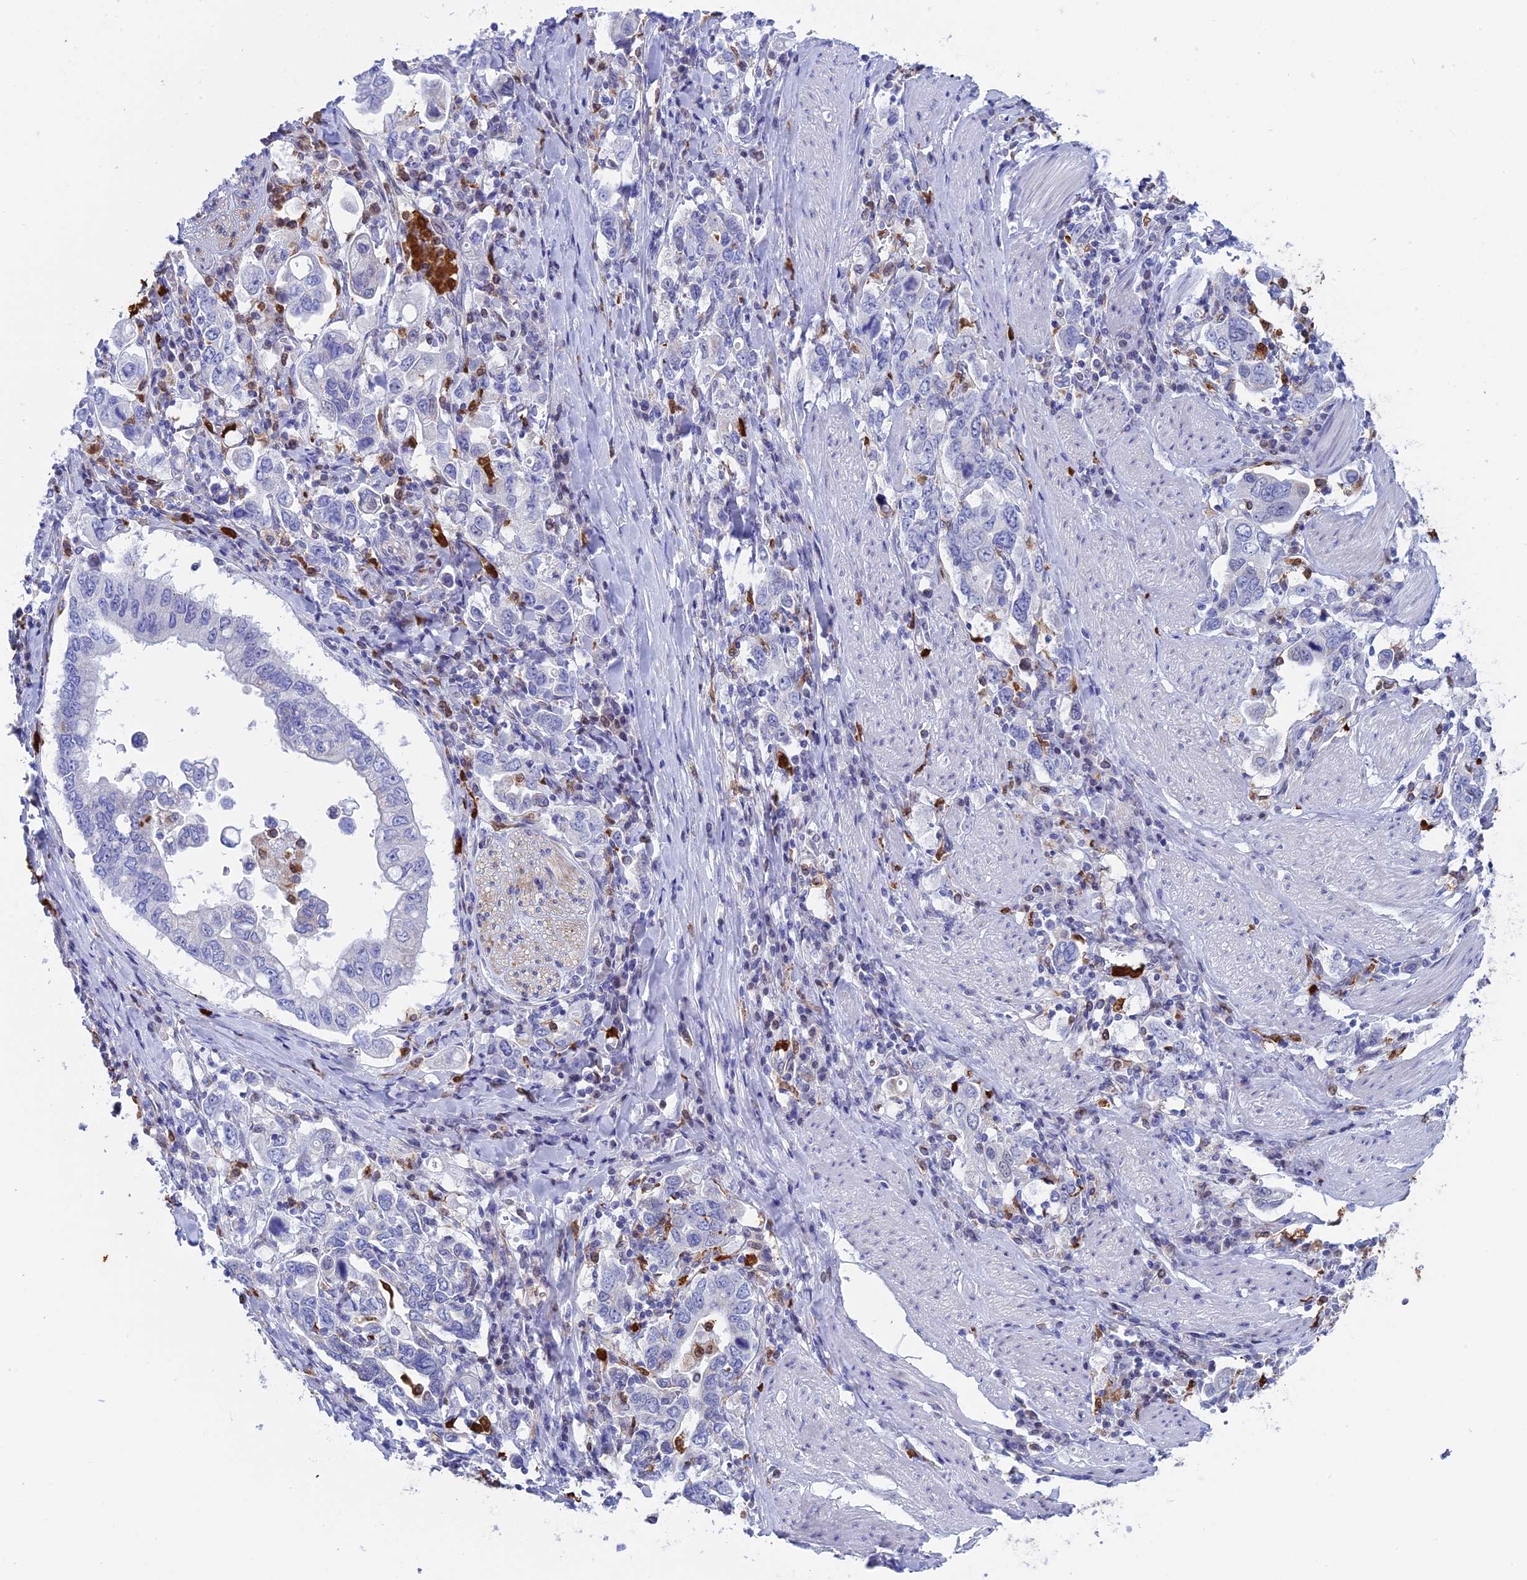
{"staining": {"intensity": "negative", "quantity": "none", "location": "none"}, "tissue": "stomach cancer", "cell_type": "Tumor cells", "image_type": "cancer", "snomed": [{"axis": "morphology", "description": "Adenocarcinoma, NOS"}, {"axis": "topography", "description": "Stomach, upper"}], "caption": "A micrograph of stomach cancer (adenocarcinoma) stained for a protein demonstrates no brown staining in tumor cells.", "gene": "SLC26A1", "patient": {"sex": "male", "age": 62}}